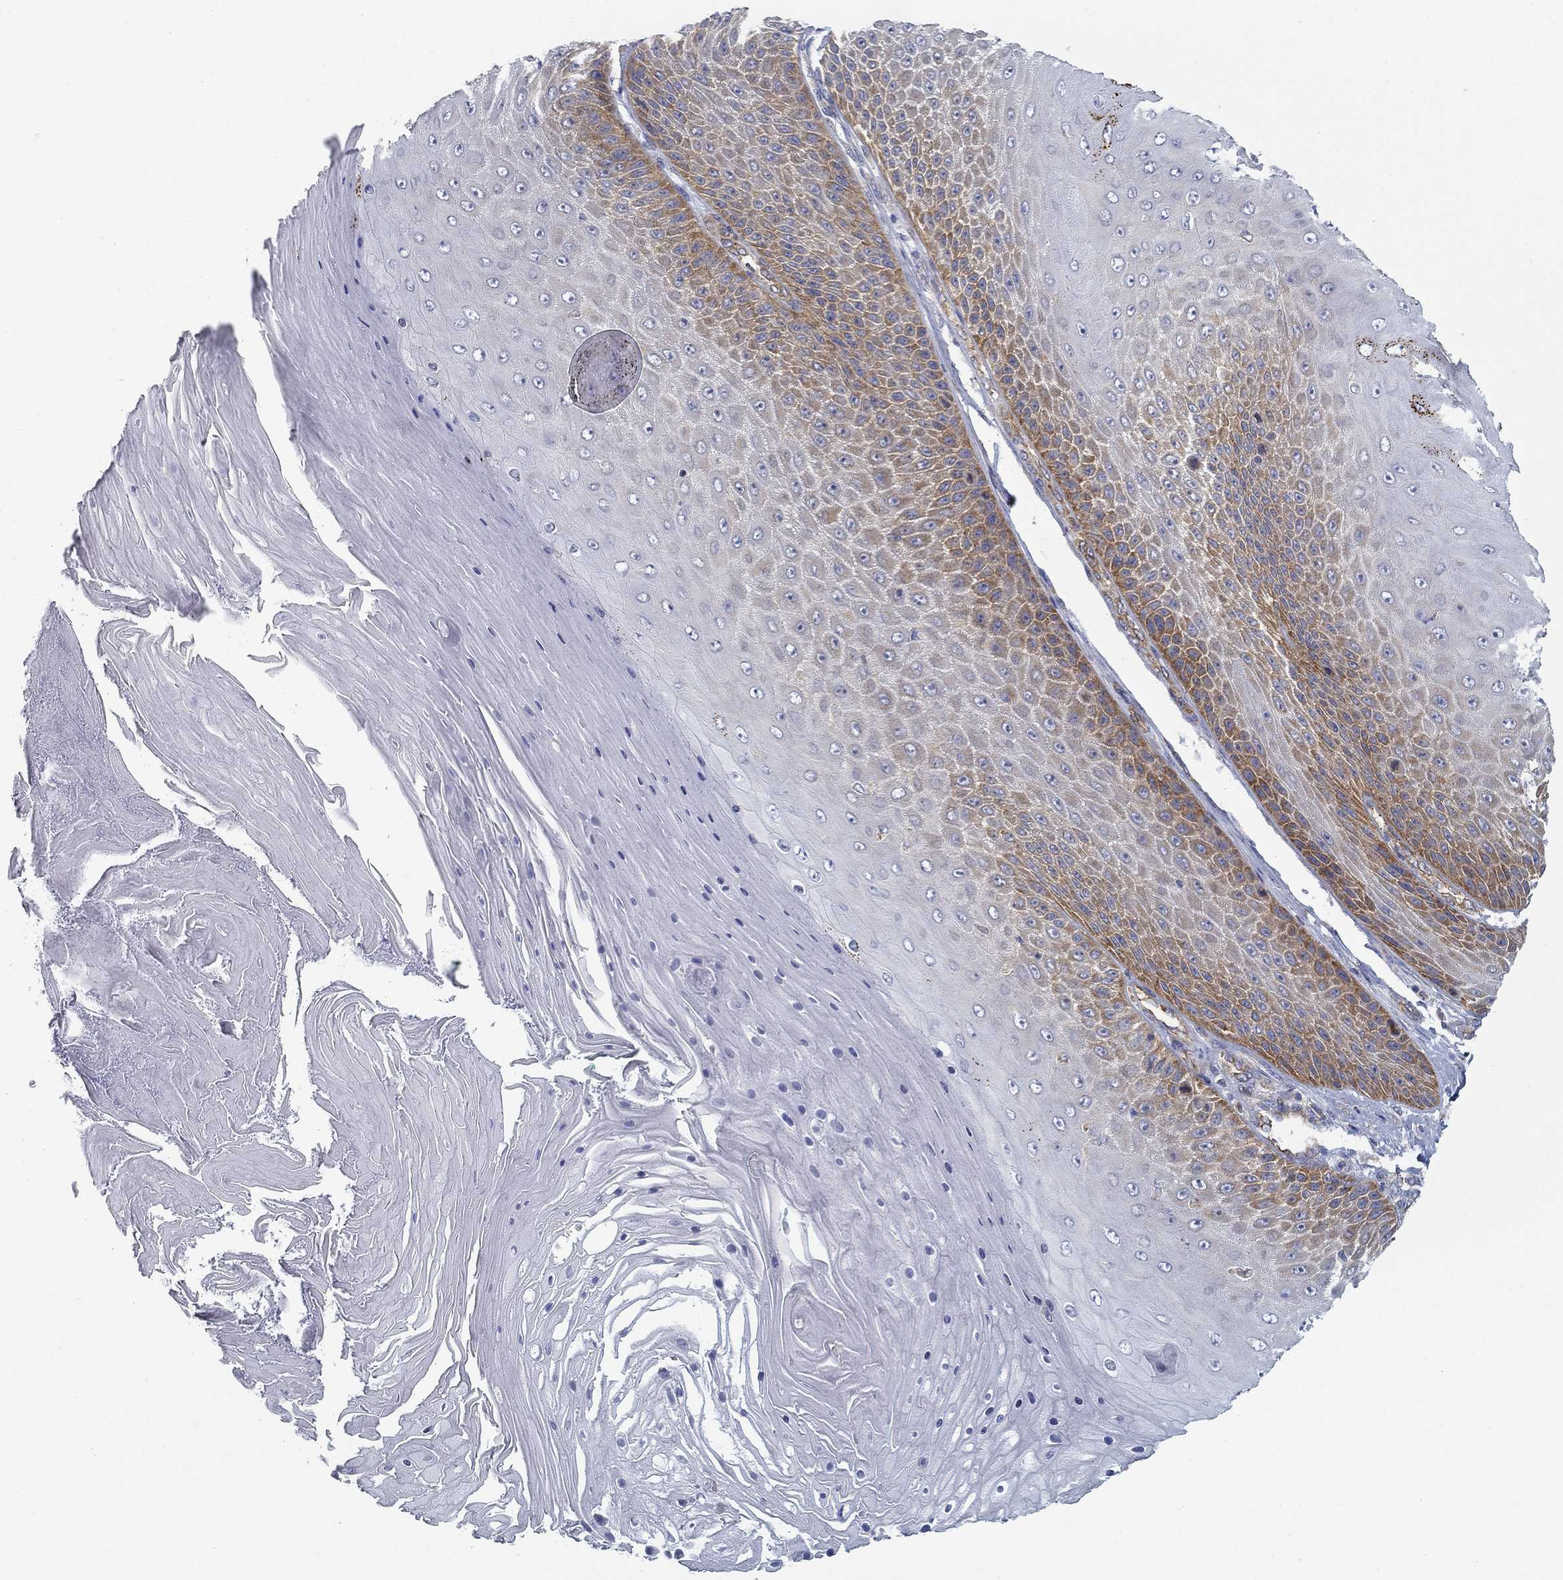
{"staining": {"intensity": "strong", "quantity": "<25%", "location": "cytoplasmic/membranous"}, "tissue": "skin cancer", "cell_type": "Tumor cells", "image_type": "cancer", "snomed": [{"axis": "morphology", "description": "Squamous cell carcinoma, NOS"}, {"axis": "topography", "description": "Skin"}], "caption": "Strong cytoplasmic/membranous protein staining is present in about <25% of tumor cells in squamous cell carcinoma (skin). (brown staining indicates protein expression, while blue staining denotes nuclei).", "gene": "FXR1", "patient": {"sex": "male", "age": 62}}